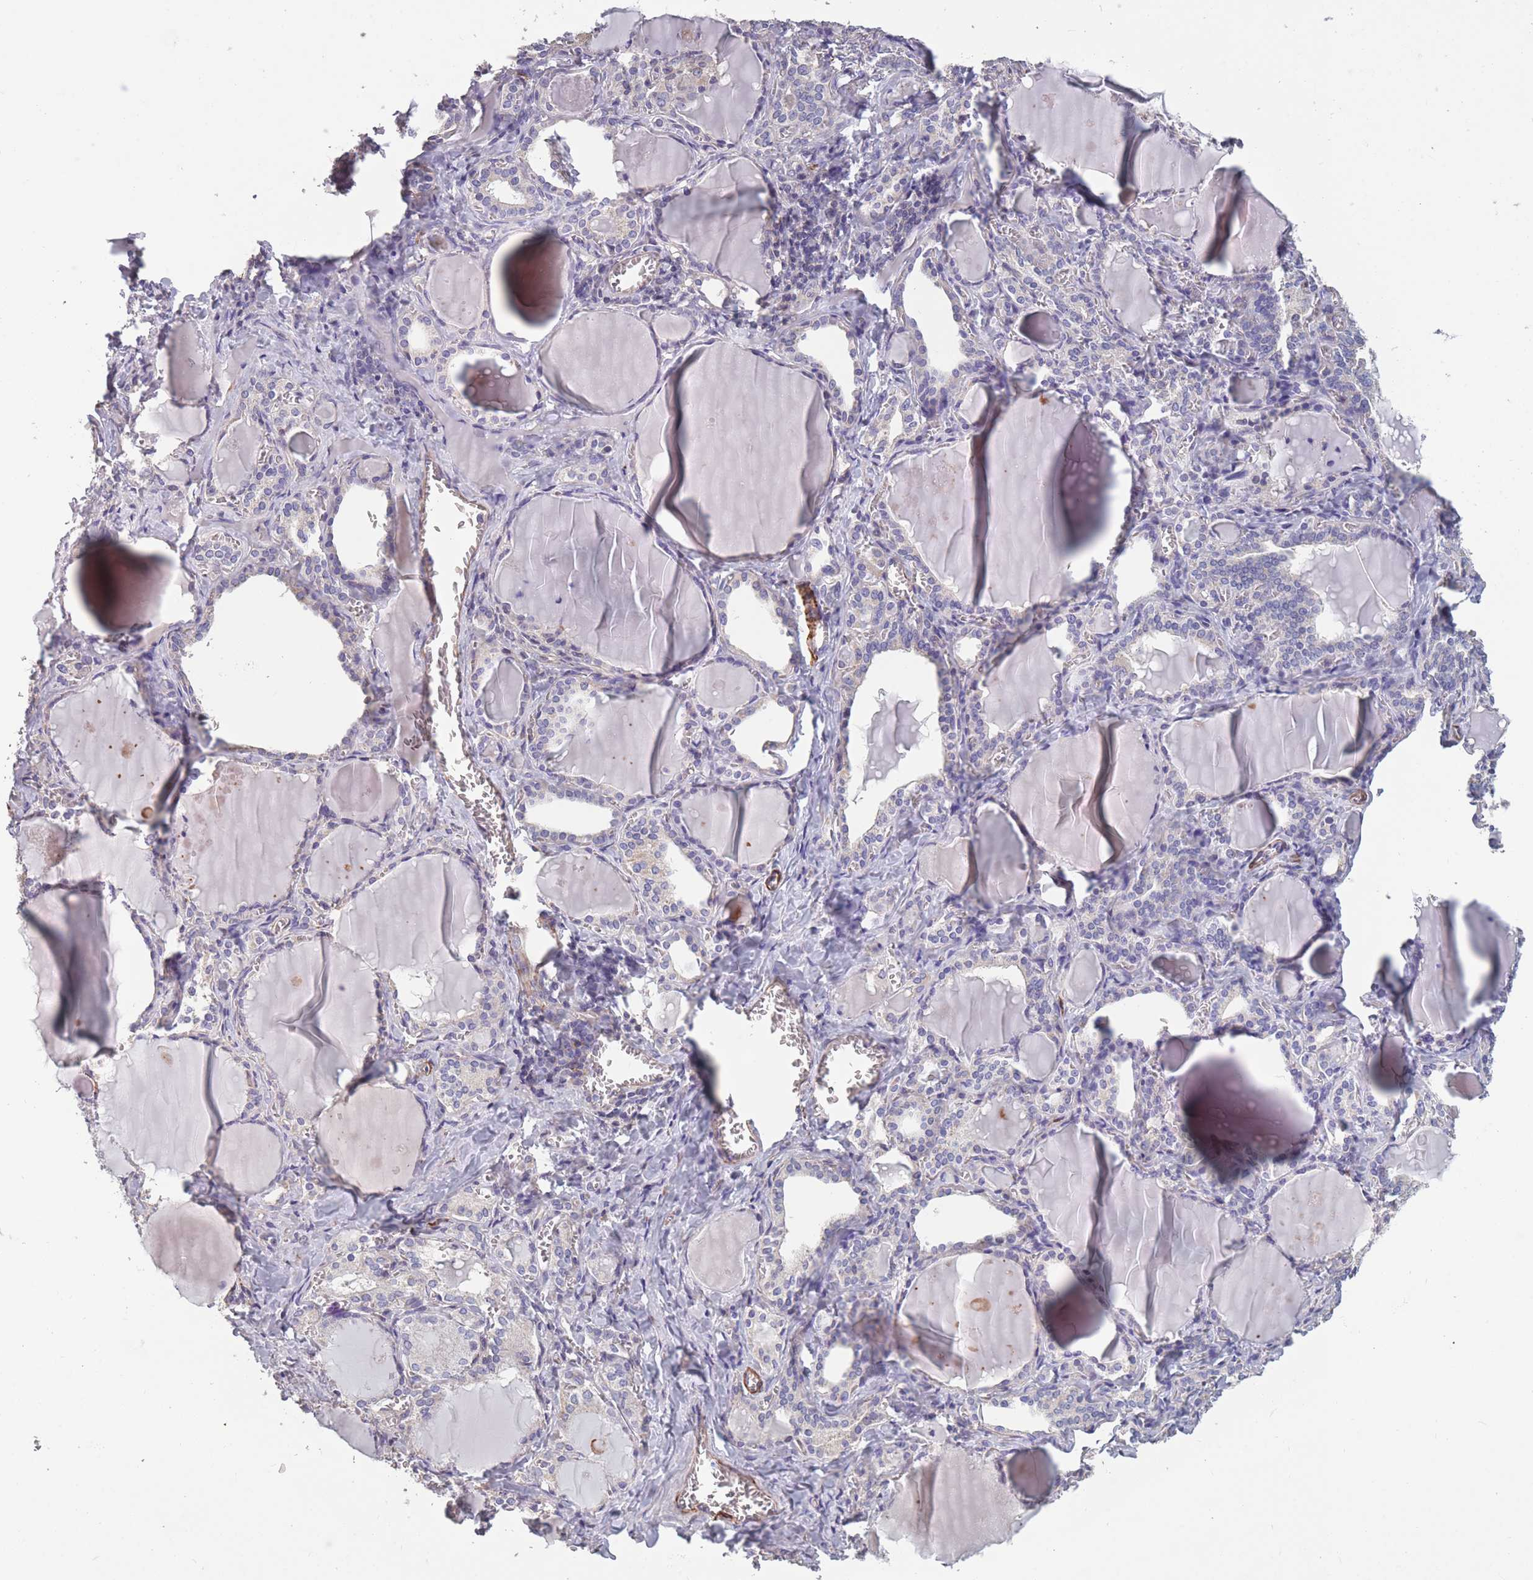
{"staining": {"intensity": "weak", "quantity": "<25%", "location": "cytoplasmic/membranous"}, "tissue": "thyroid gland", "cell_type": "Glandular cells", "image_type": "normal", "snomed": [{"axis": "morphology", "description": "Normal tissue, NOS"}, {"axis": "topography", "description": "Thyroid gland"}], "caption": "Histopathology image shows no significant protein positivity in glandular cells of unremarkable thyroid gland. (DAB (3,3'-diaminobenzidine) IHC, high magnification).", "gene": "TOMM40L", "patient": {"sex": "female", "age": 42}}